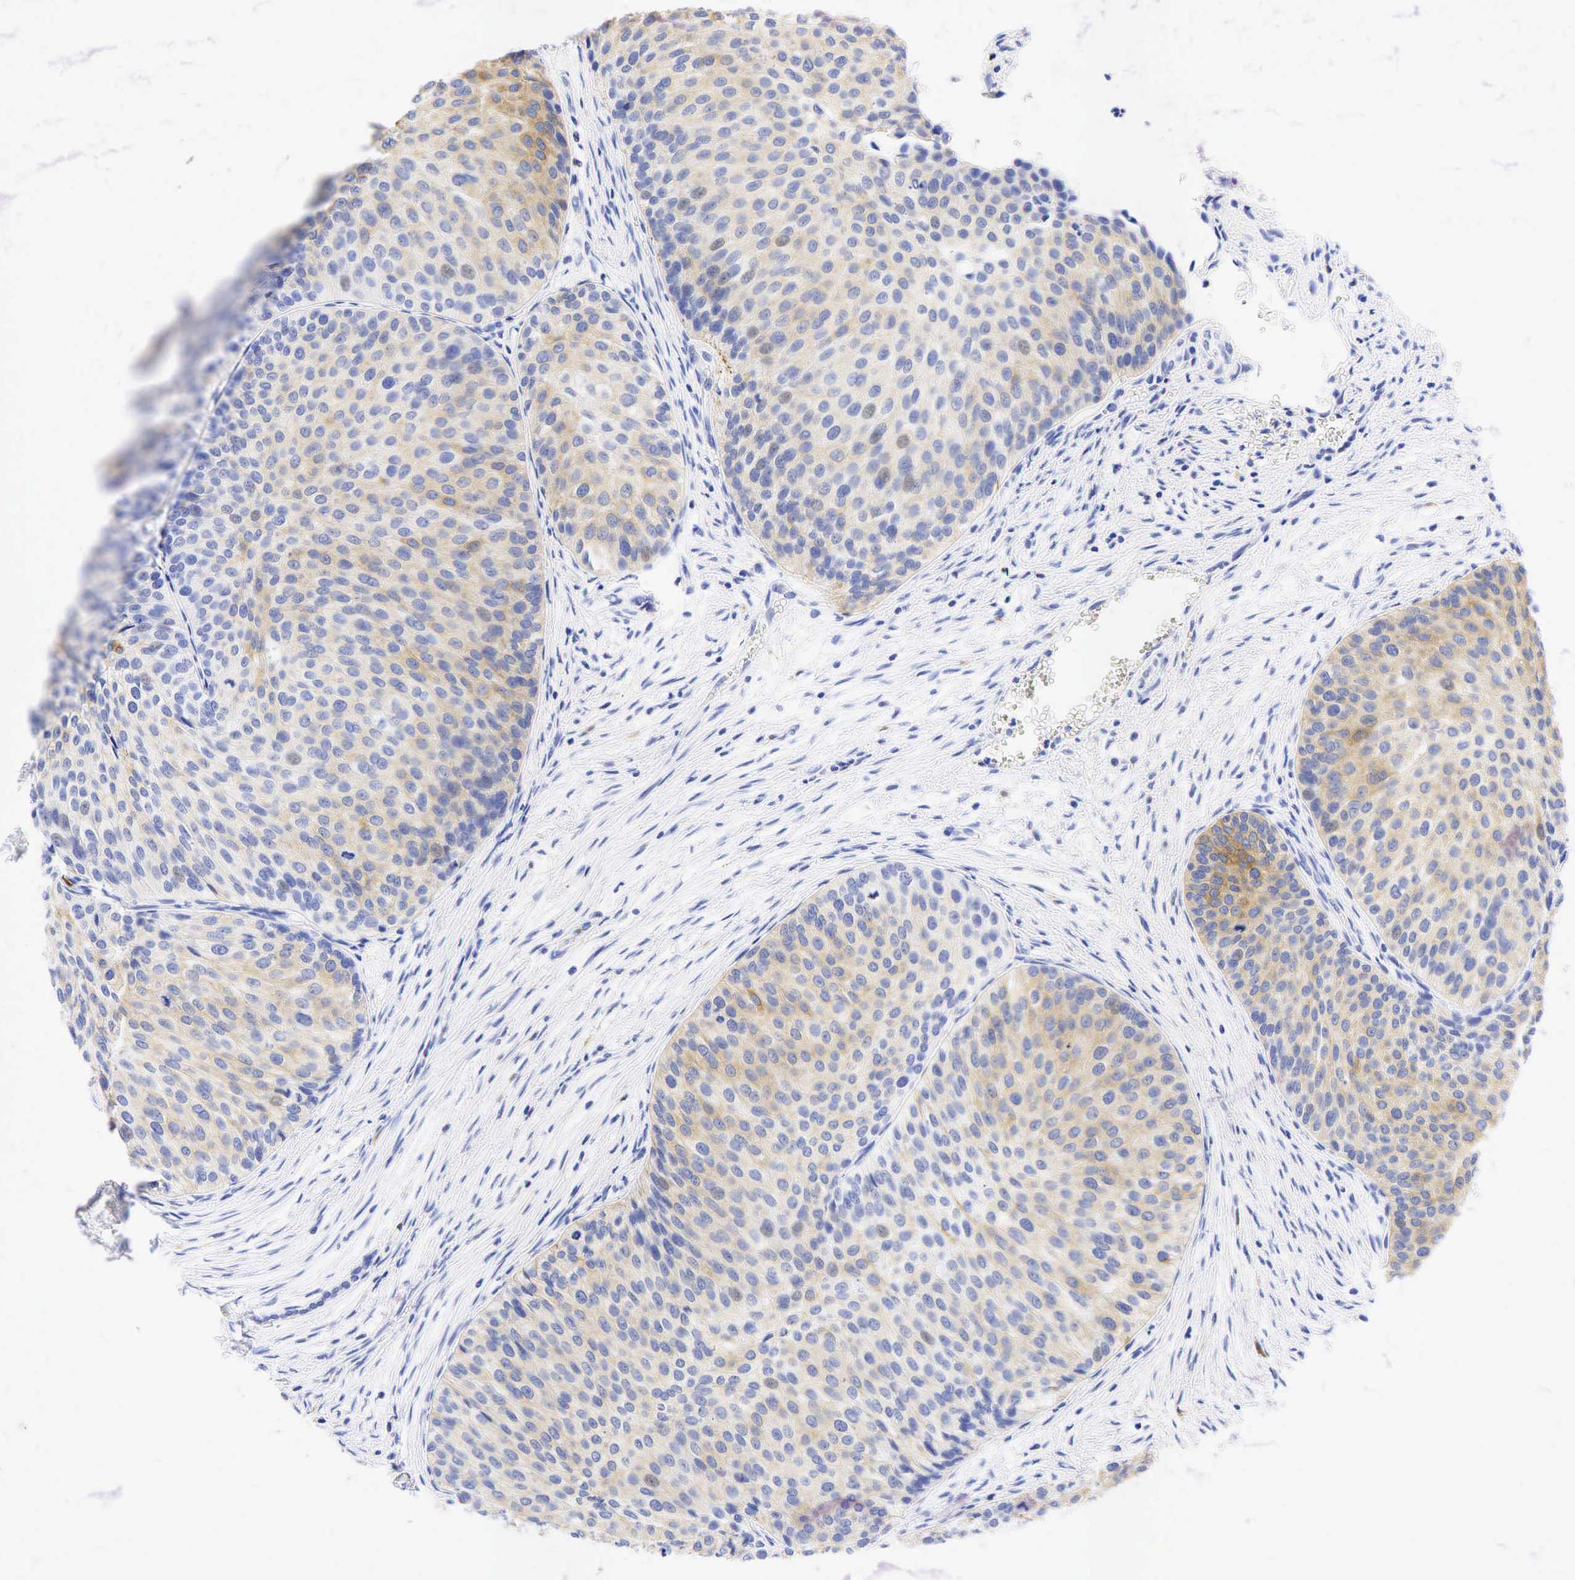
{"staining": {"intensity": "weak", "quantity": "25%-75%", "location": "cytoplasmic/membranous,nuclear"}, "tissue": "urothelial cancer", "cell_type": "Tumor cells", "image_type": "cancer", "snomed": [{"axis": "morphology", "description": "Urothelial carcinoma, Low grade"}, {"axis": "topography", "description": "Urinary bladder"}], "caption": "Protein analysis of urothelial cancer tissue demonstrates weak cytoplasmic/membranous and nuclear positivity in about 25%-75% of tumor cells.", "gene": "TNFRSF8", "patient": {"sex": "male", "age": 84}}